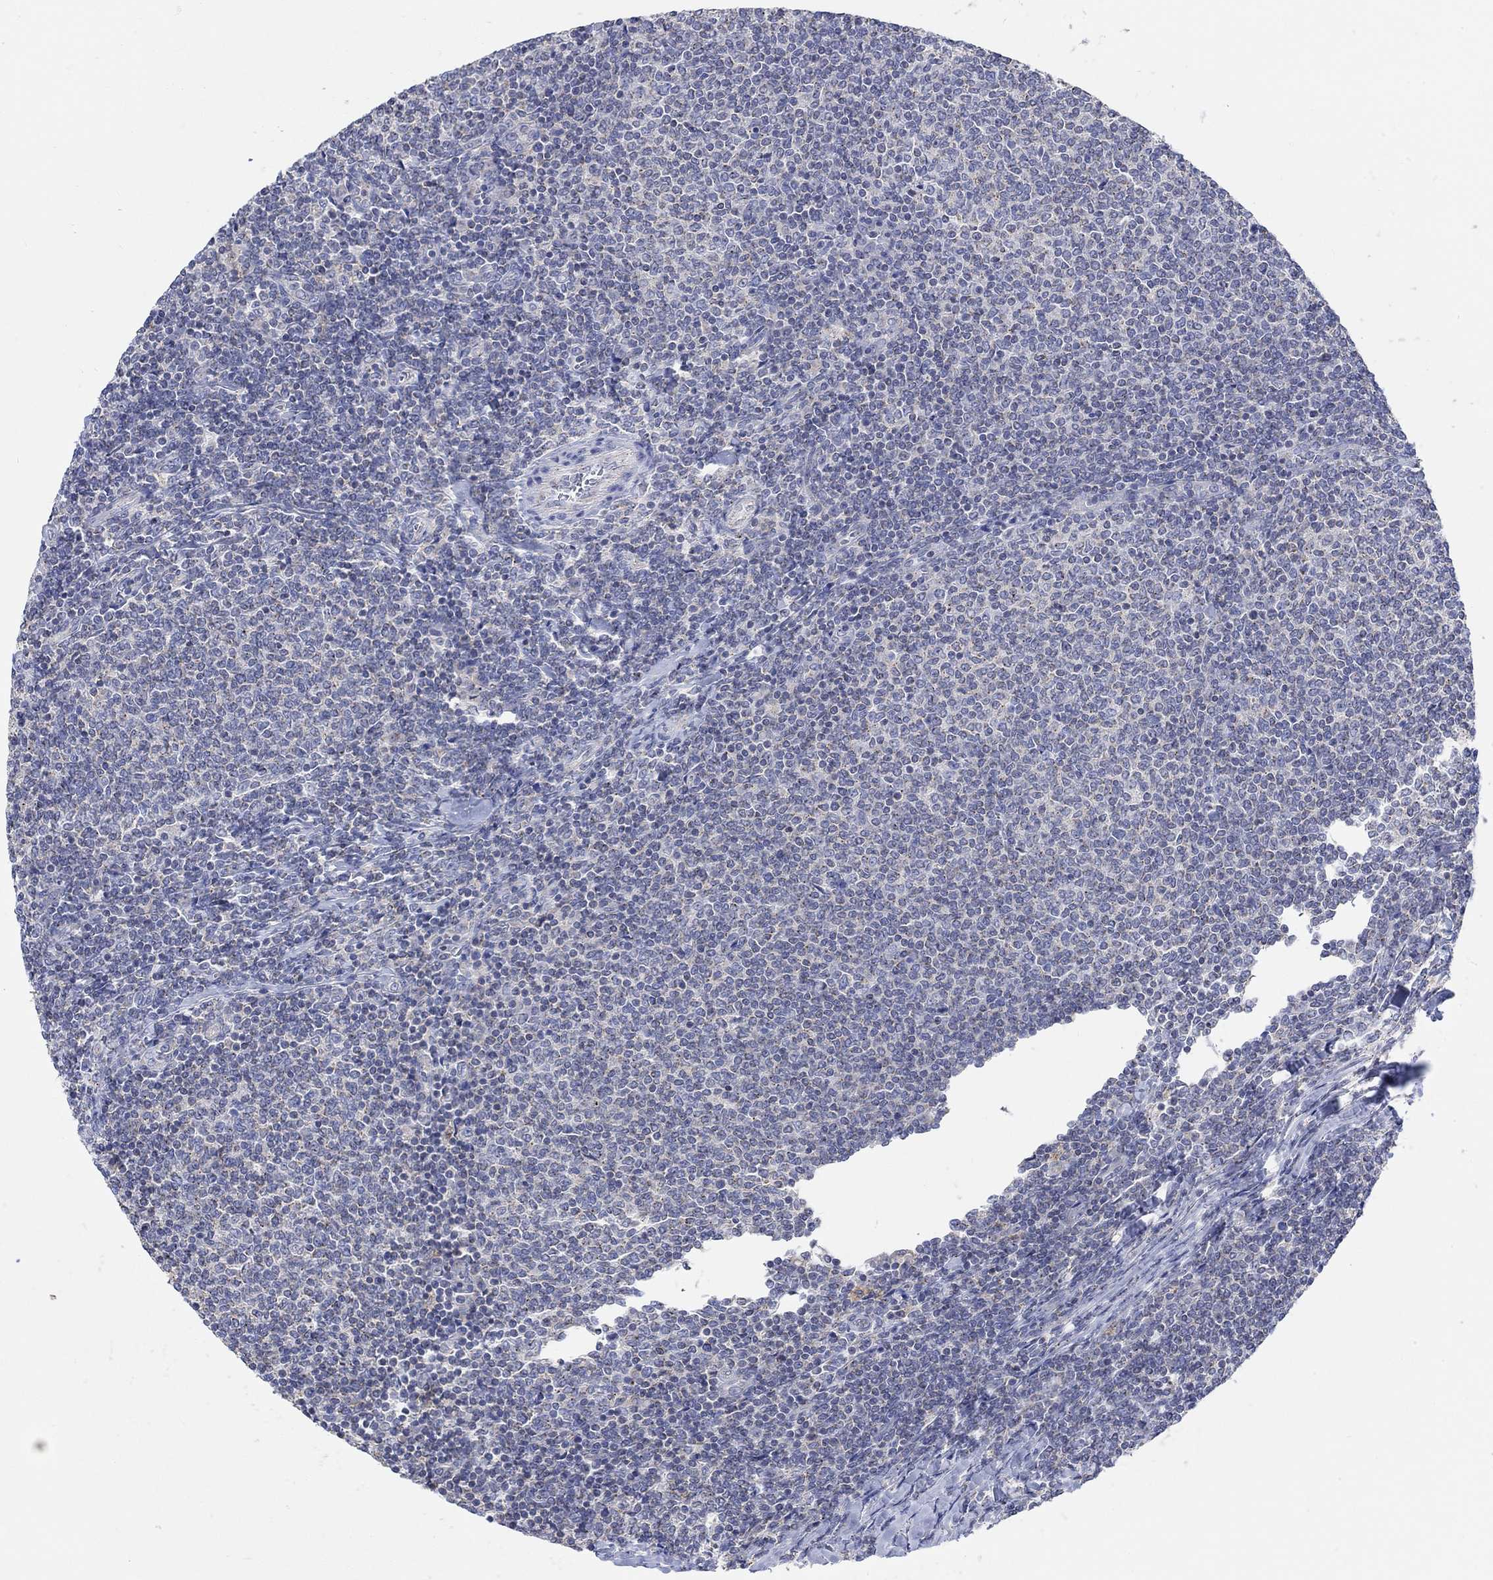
{"staining": {"intensity": "negative", "quantity": "none", "location": "none"}, "tissue": "lymphoma", "cell_type": "Tumor cells", "image_type": "cancer", "snomed": [{"axis": "morphology", "description": "Malignant lymphoma, non-Hodgkin's type, Low grade"}, {"axis": "topography", "description": "Lymph node"}], "caption": "A photomicrograph of malignant lymphoma, non-Hodgkin's type (low-grade) stained for a protein reveals no brown staining in tumor cells.", "gene": "NAV3", "patient": {"sex": "male", "age": 52}}